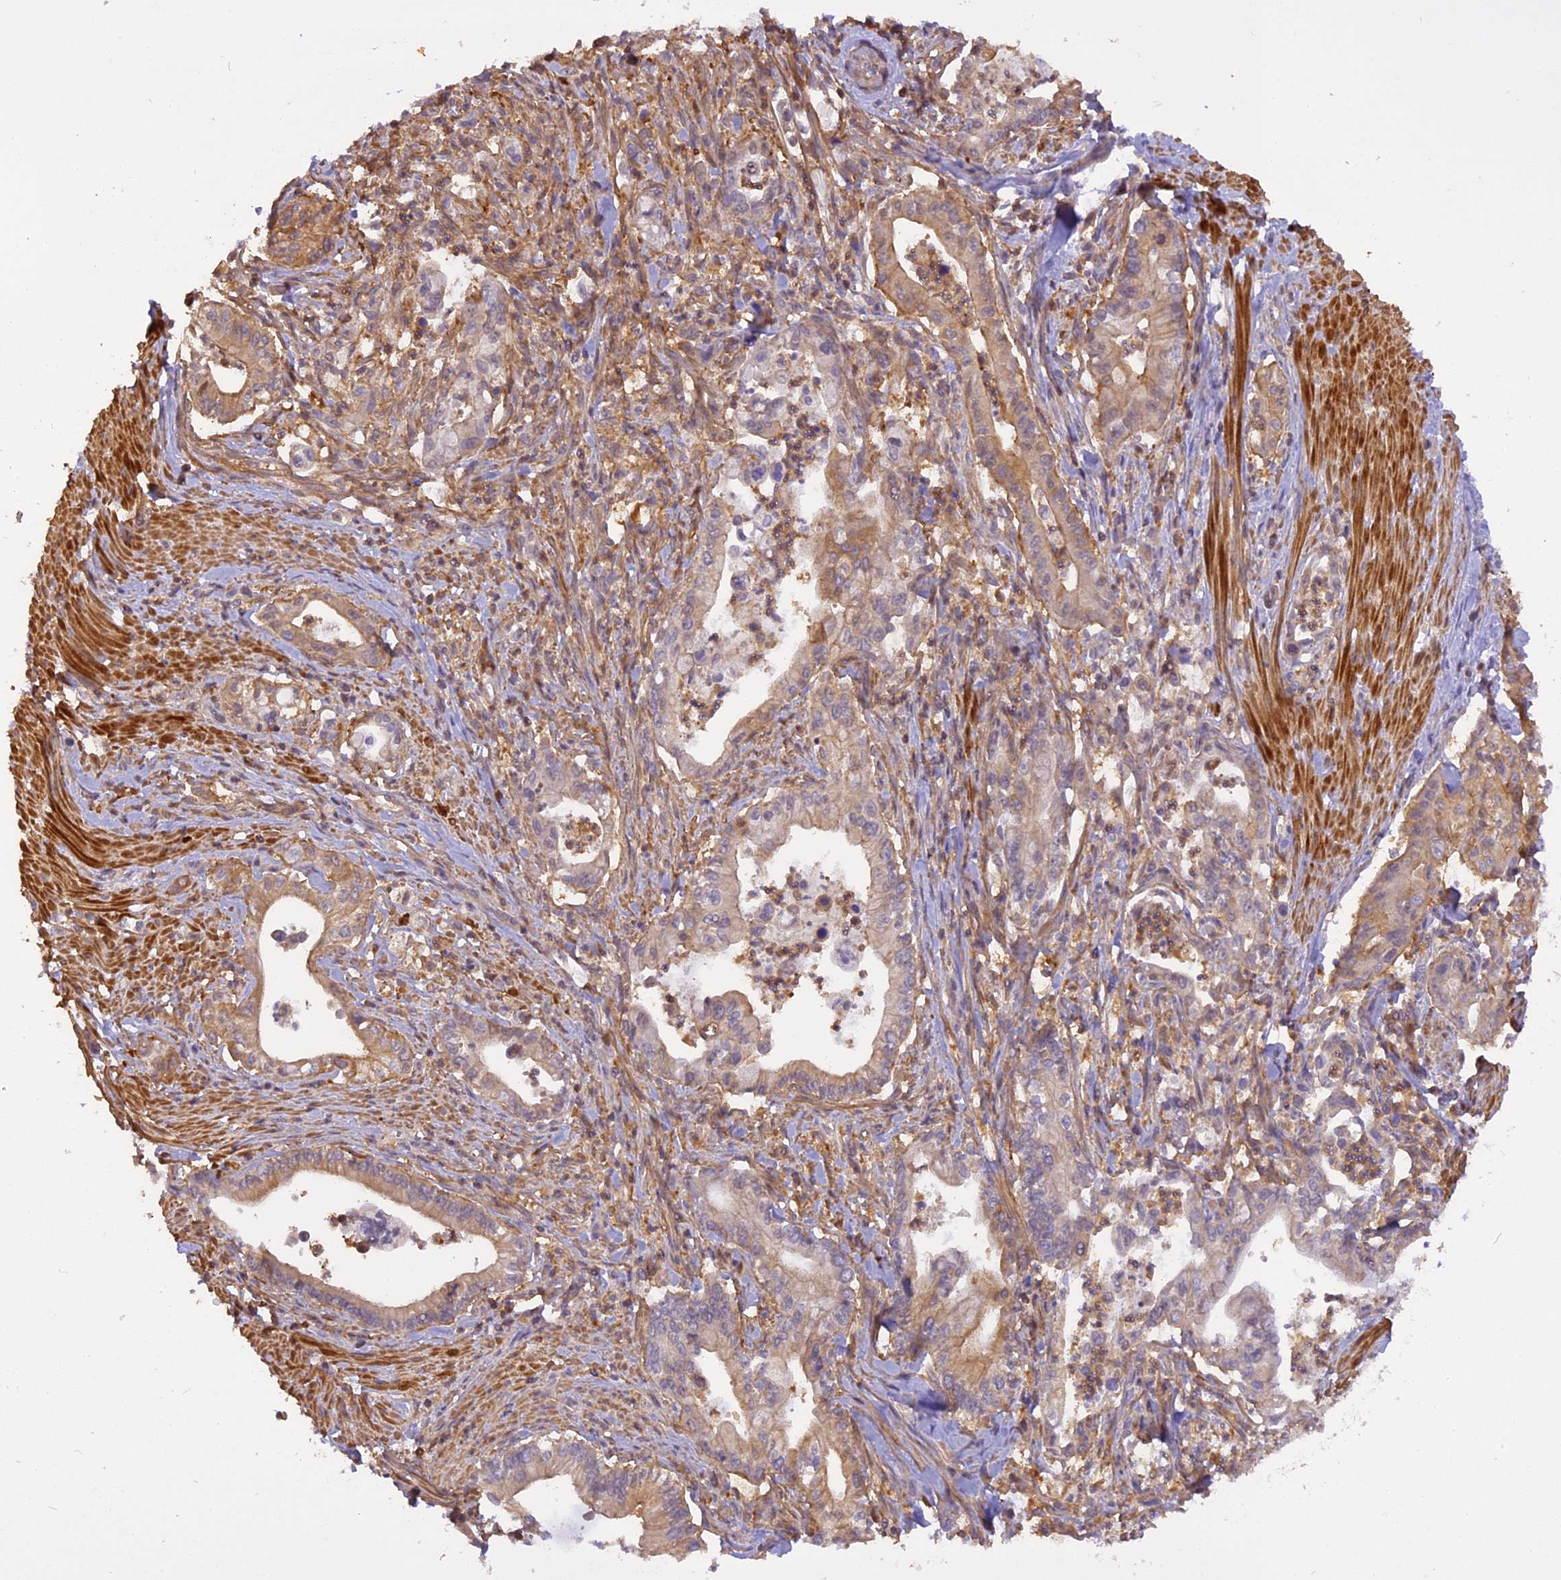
{"staining": {"intensity": "weak", "quantity": "25%-75%", "location": "cytoplasmic/membranous"}, "tissue": "pancreatic cancer", "cell_type": "Tumor cells", "image_type": "cancer", "snomed": [{"axis": "morphology", "description": "Adenocarcinoma, NOS"}, {"axis": "topography", "description": "Pancreas"}], "caption": "Adenocarcinoma (pancreatic) tissue exhibits weak cytoplasmic/membranous staining in approximately 25%-75% of tumor cells, visualized by immunohistochemistry.", "gene": "STOML1", "patient": {"sex": "male", "age": 78}}